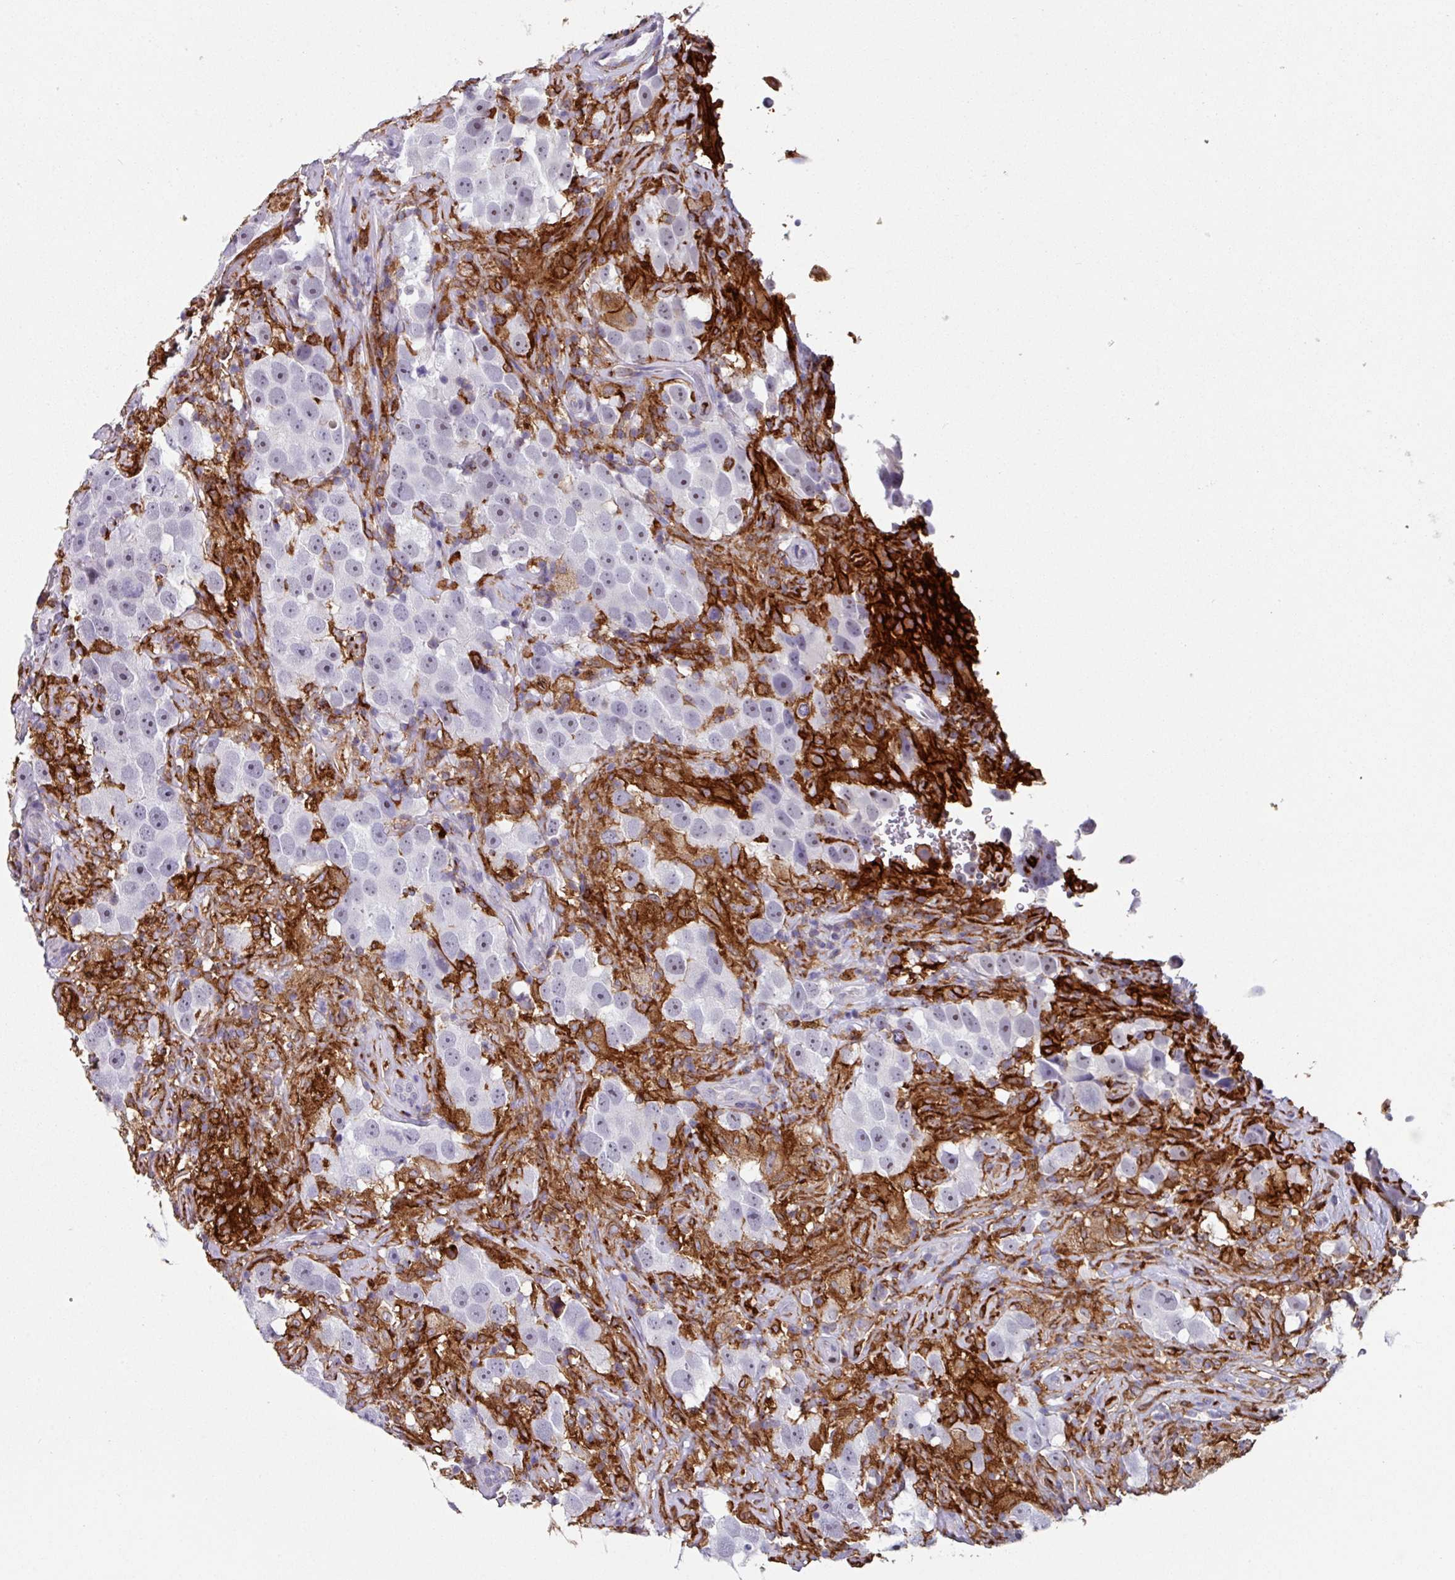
{"staining": {"intensity": "negative", "quantity": "none", "location": "none"}, "tissue": "testis cancer", "cell_type": "Tumor cells", "image_type": "cancer", "snomed": [{"axis": "morphology", "description": "Seminoma, NOS"}, {"axis": "topography", "description": "Testis"}], "caption": "Human seminoma (testis) stained for a protein using IHC displays no positivity in tumor cells.", "gene": "EXOSC5", "patient": {"sex": "male", "age": 49}}